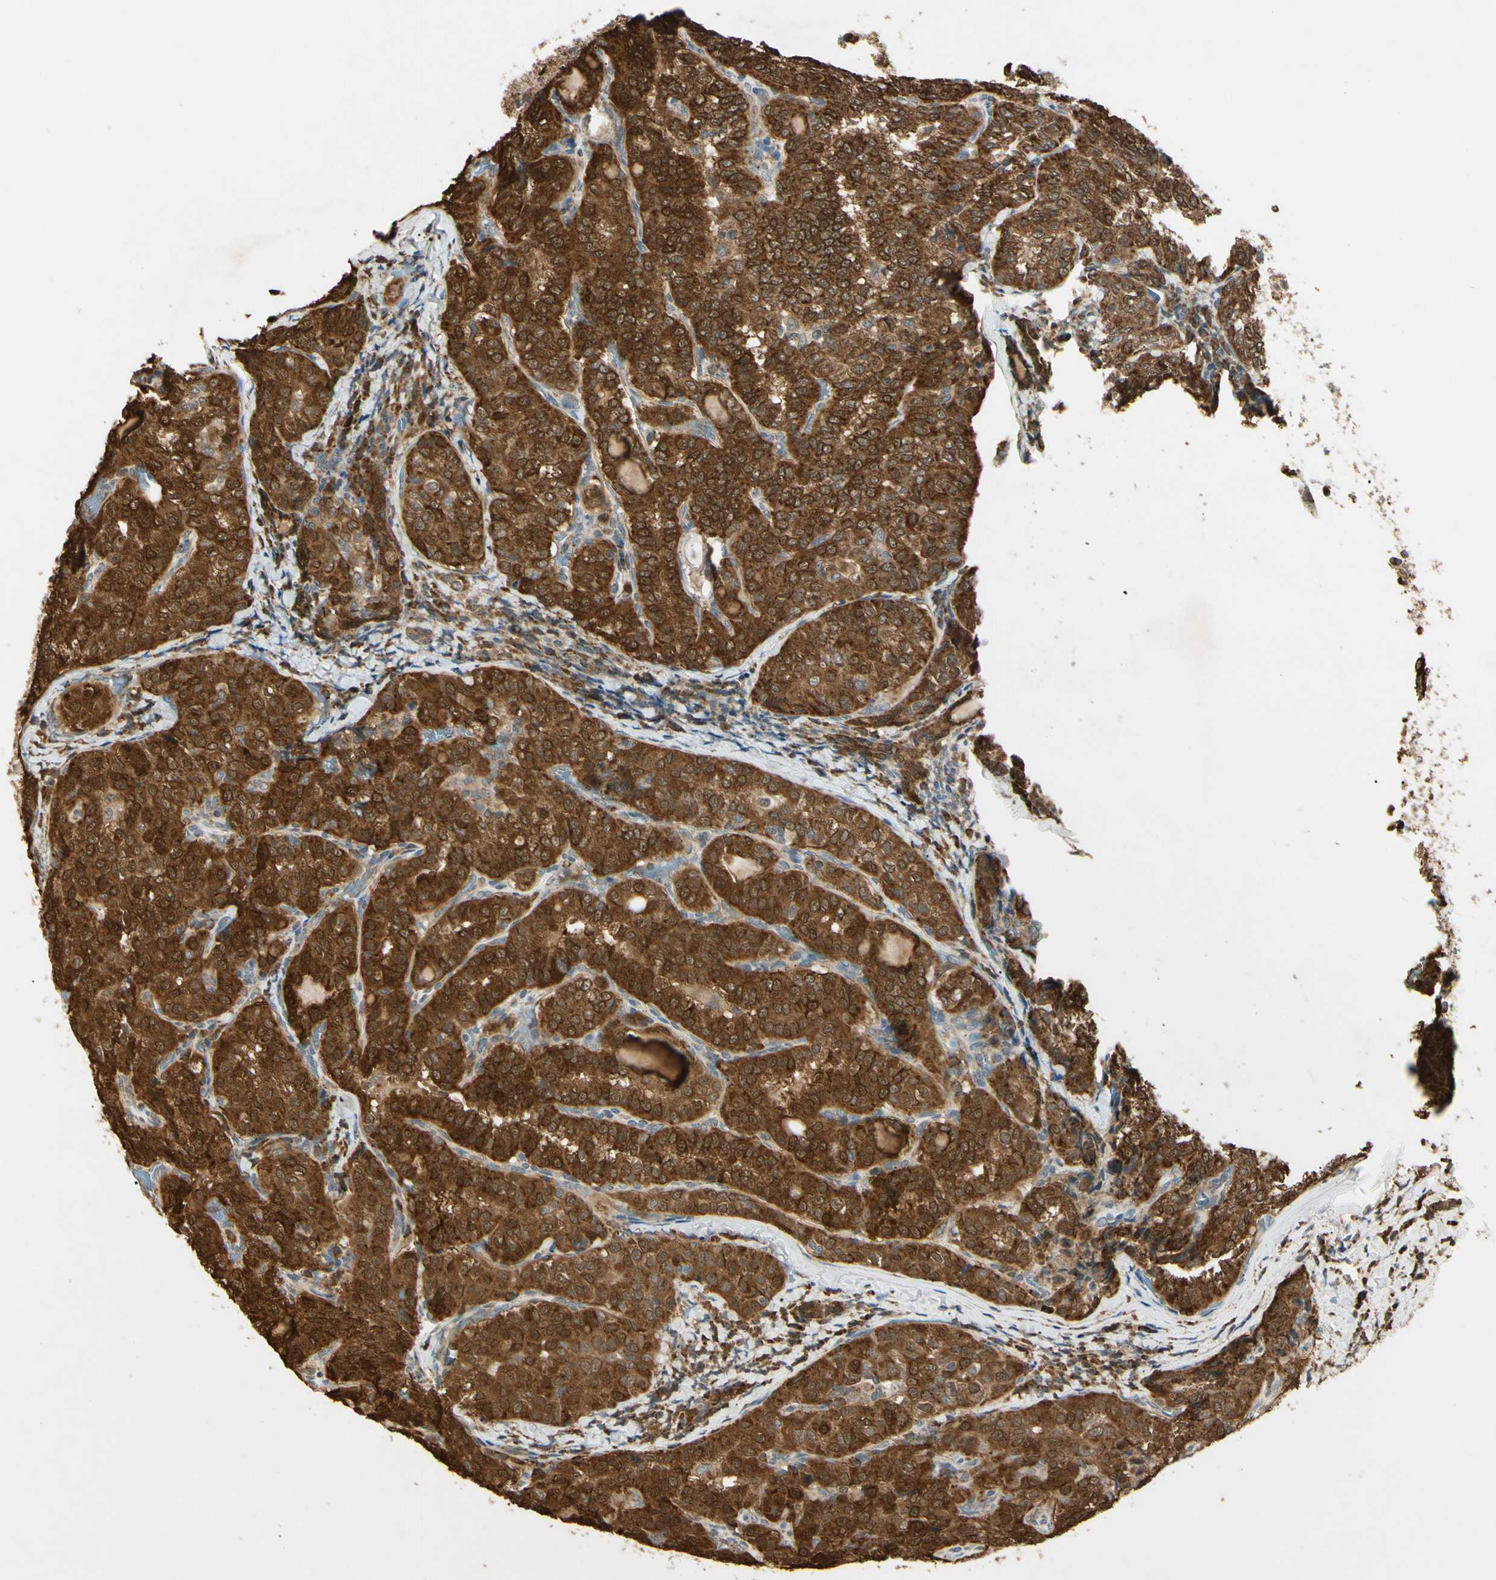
{"staining": {"intensity": "strong", "quantity": ">75%", "location": "cytoplasmic/membranous,nuclear"}, "tissue": "thyroid cancer", "cell_type": "Tumor cells", "image_type": "cancer", "snomed": [{"axis": "morphology", "description": "Normal tissue, NOS"}, {"axis": "morphology", "description": "Papillary adenocarcinoma, NOS"}, {"axis": "topography", "description": "Thyroid gland"}], "caption": "Immunohistochemistry (IHC) micrograph of neoplastic tissue: human thyroid cancer (papillary adenocarcinoma) stained using IHC displays high levels of strong protein expression localized specifically in the cytoplasmic/membranous and nuclear of tumor cells, appearing as a cytoplasmic/membranous and nuclear brown color.", "gene": "PRDX5", "patient": {"sex": "female", "age": 30}}